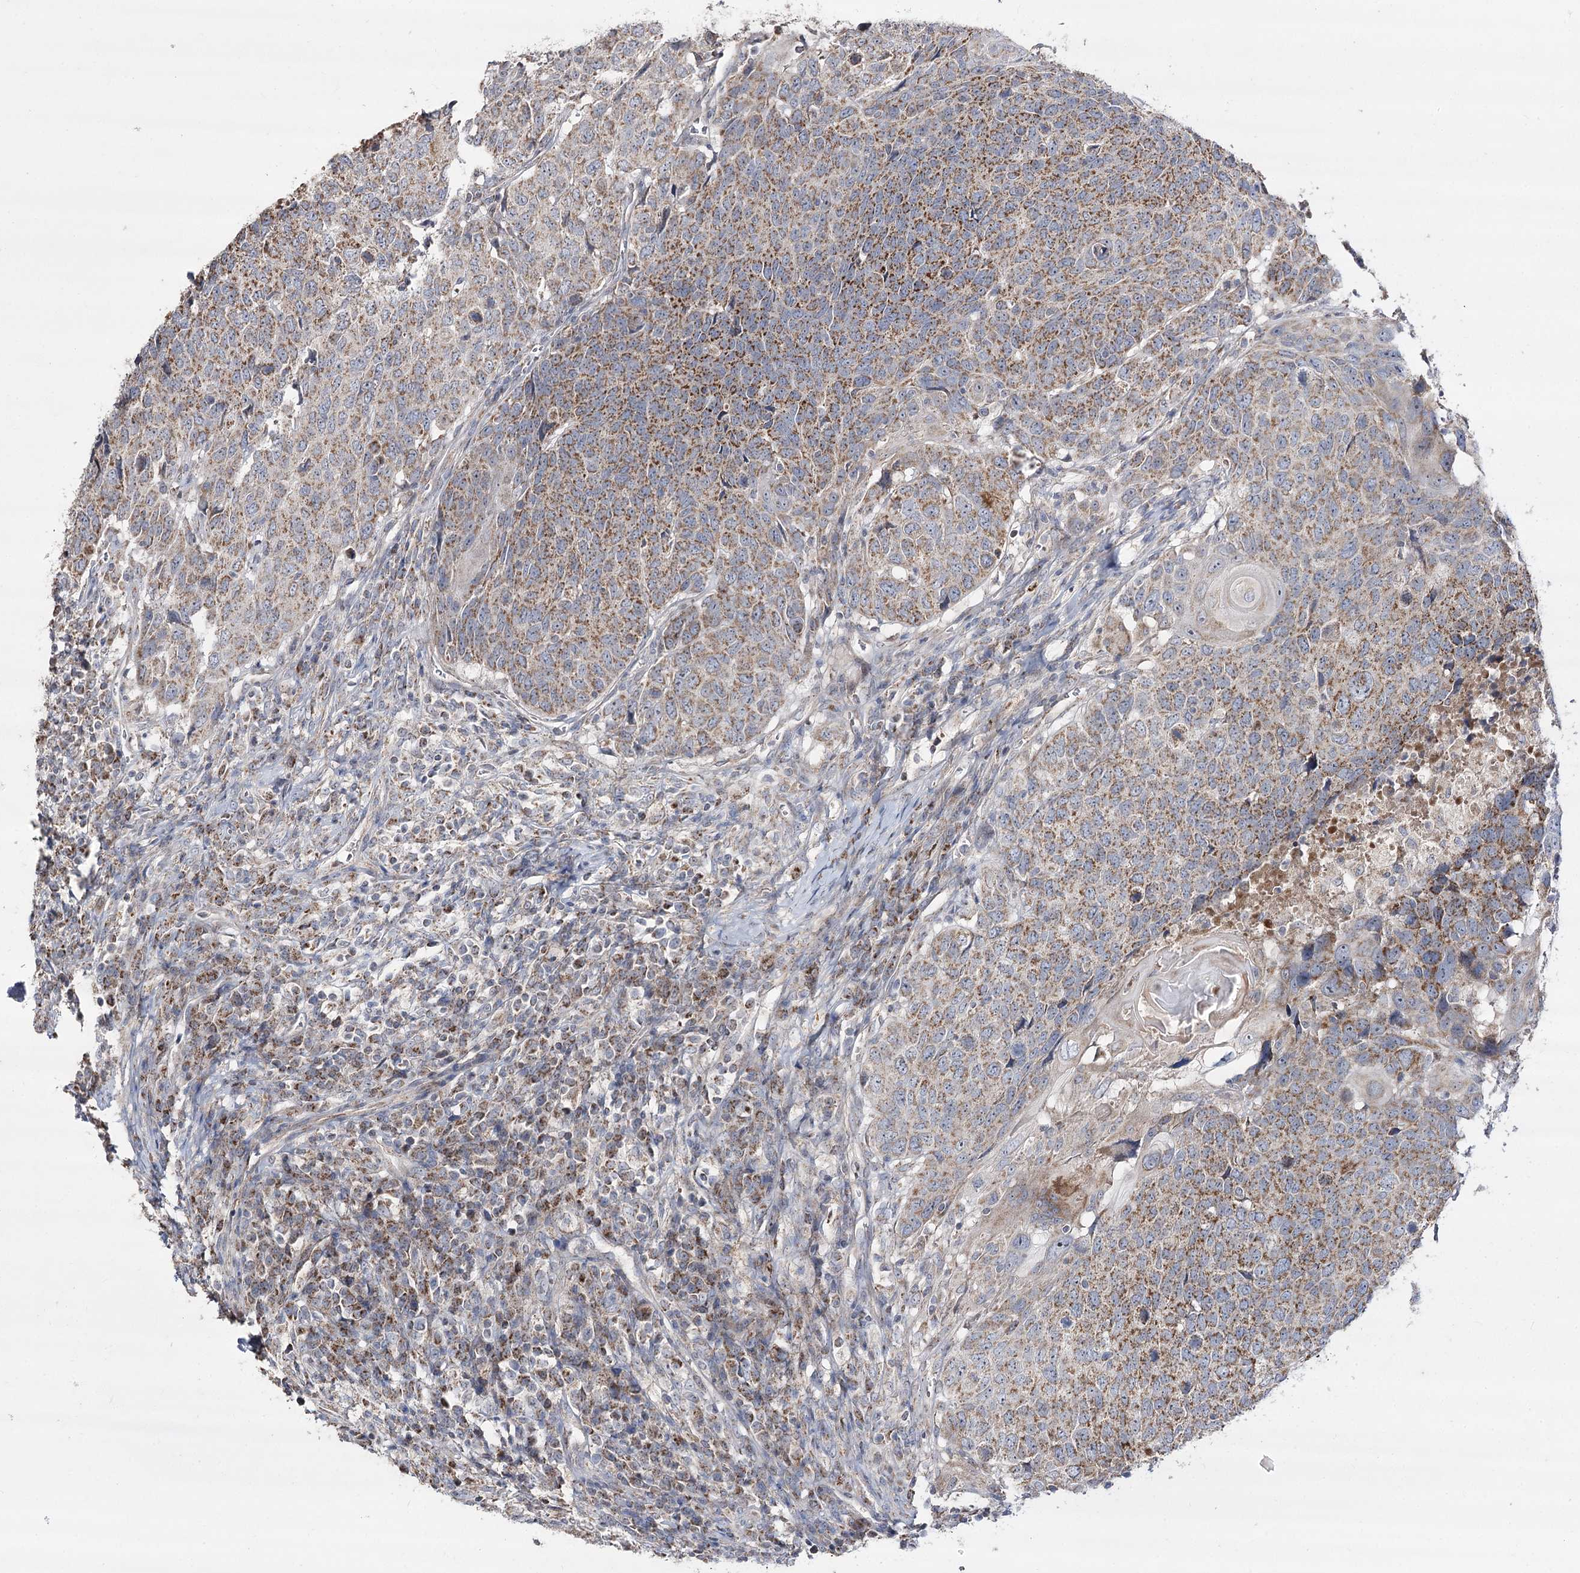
{"staining": {"intensity": "moderate", "quantity": ">75%", "location": "cytoplasmic/membranous"}, "tissue": "head and neck cancer", "cell_type": "Tumor cells", "image_type": "cancer", "snomed": [{"axis": "morphology", "description": "Squamous cell carcinoma, NOS"}, {"axis": "topography", "description": "Head-Neck"}], "caption": "Head and neck squamous cell carcinoma was stained to show a protein in brown. There is medium levels of moderate cytoplasmic/membranous staining in approximately >75% of tumor cells. The staining was performed using DAB (3,3'-diaminobenzidine) to visualize the protein expression in brown, while the nuclei were stained in blue with hematoxylin (Magnification: 20x).", "gene": "NADK2", "patient": {"sex": "male", "age": 66}}